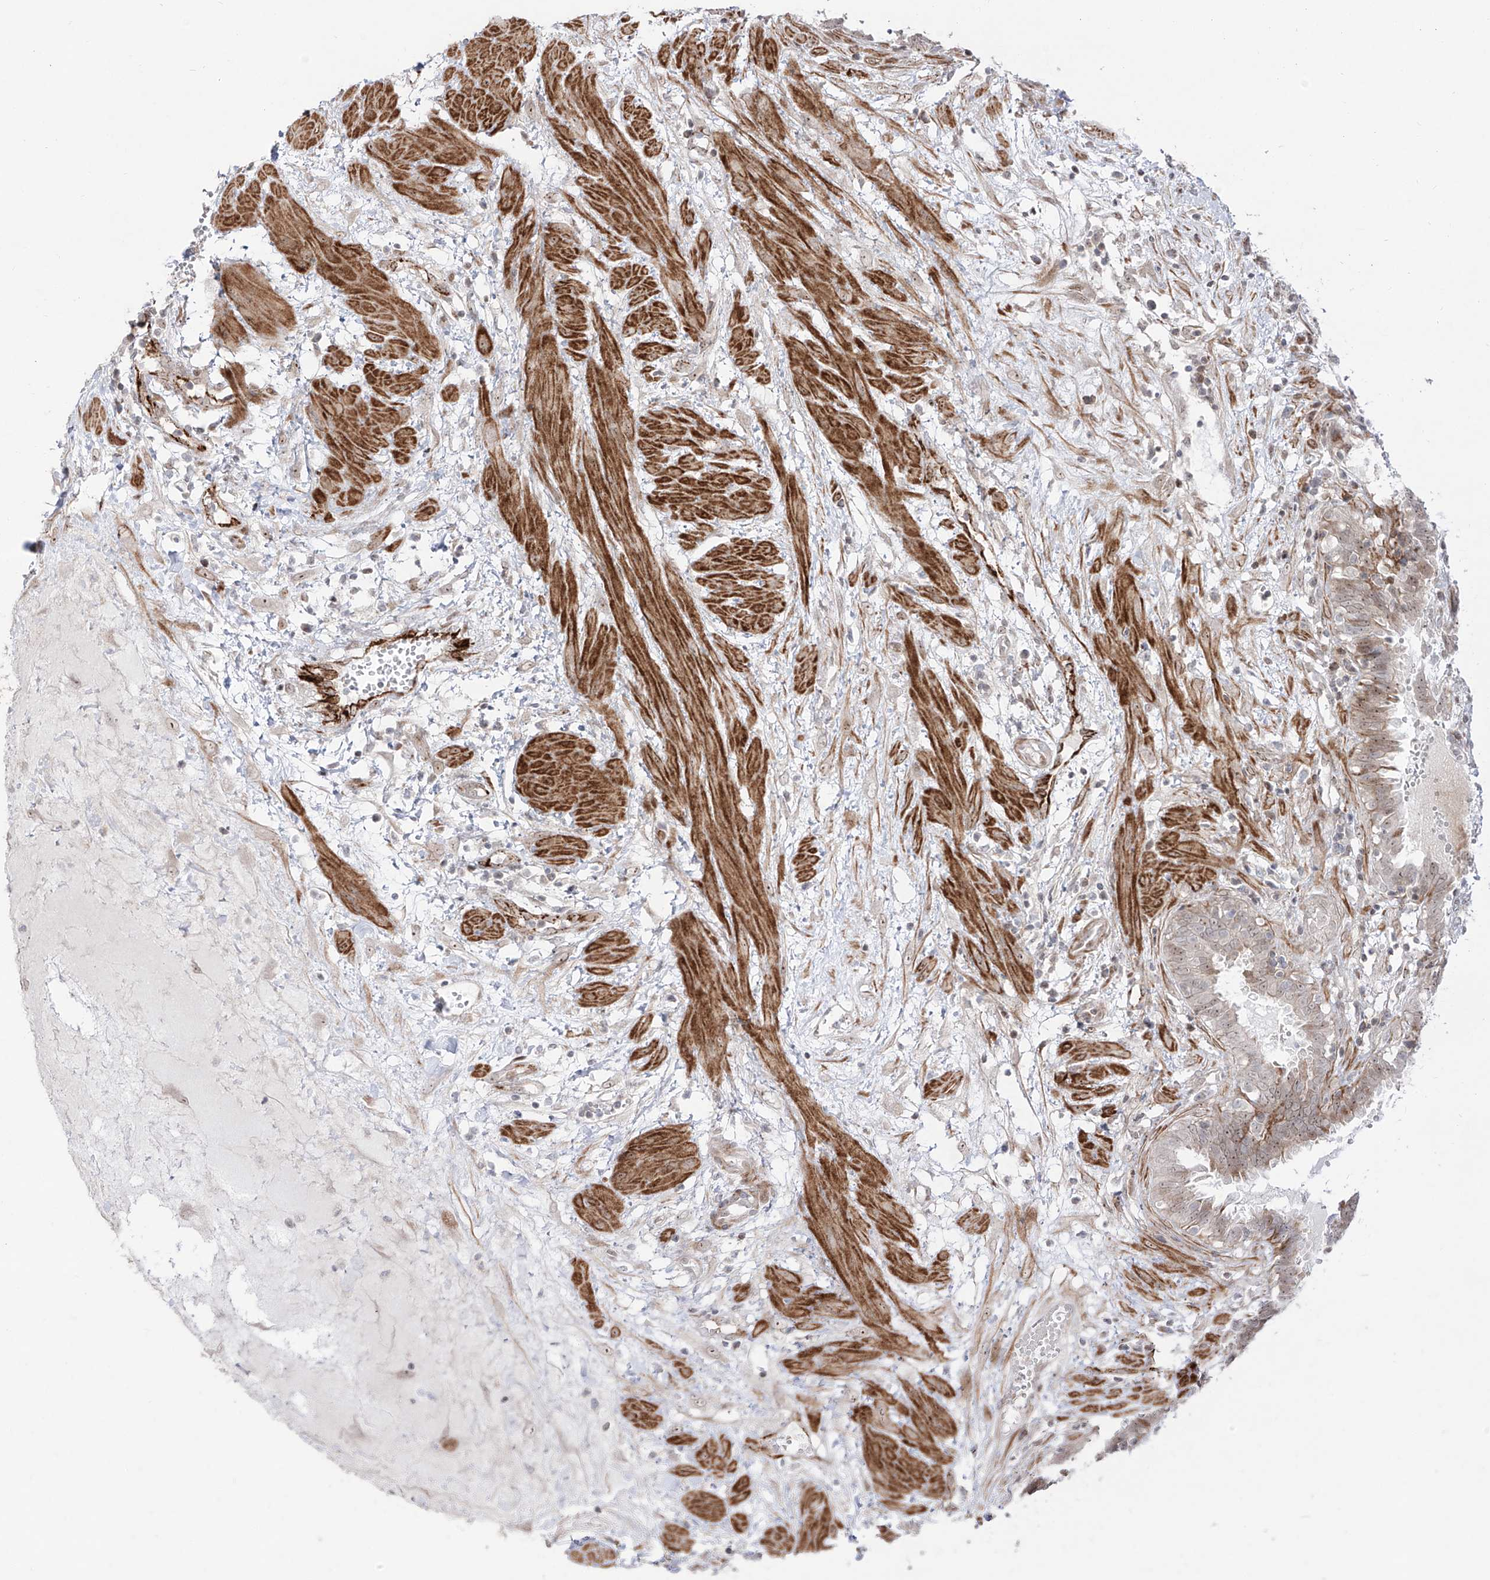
{"staining": {"intensity": "weak", "quantity": "<25%", "location": "nuclear"}, "tissue": "fallopian tube", "cell_type": "Glandular cells", "image_type": "normal", "snomed": [{"axis": "morphology", "description": "Normal tissue, NOS"}, {"axis": "topography", "description": "Fallopian tube"}, {"axis": "topography", "description": "Placenta"}], "caption": "An IHC micrograph of benign fallopian tube is shown. There is no staining in glandular cells of fallopian tube.", "gene": "ZNF180", "patient": {"sex": "female", "age": 32}}